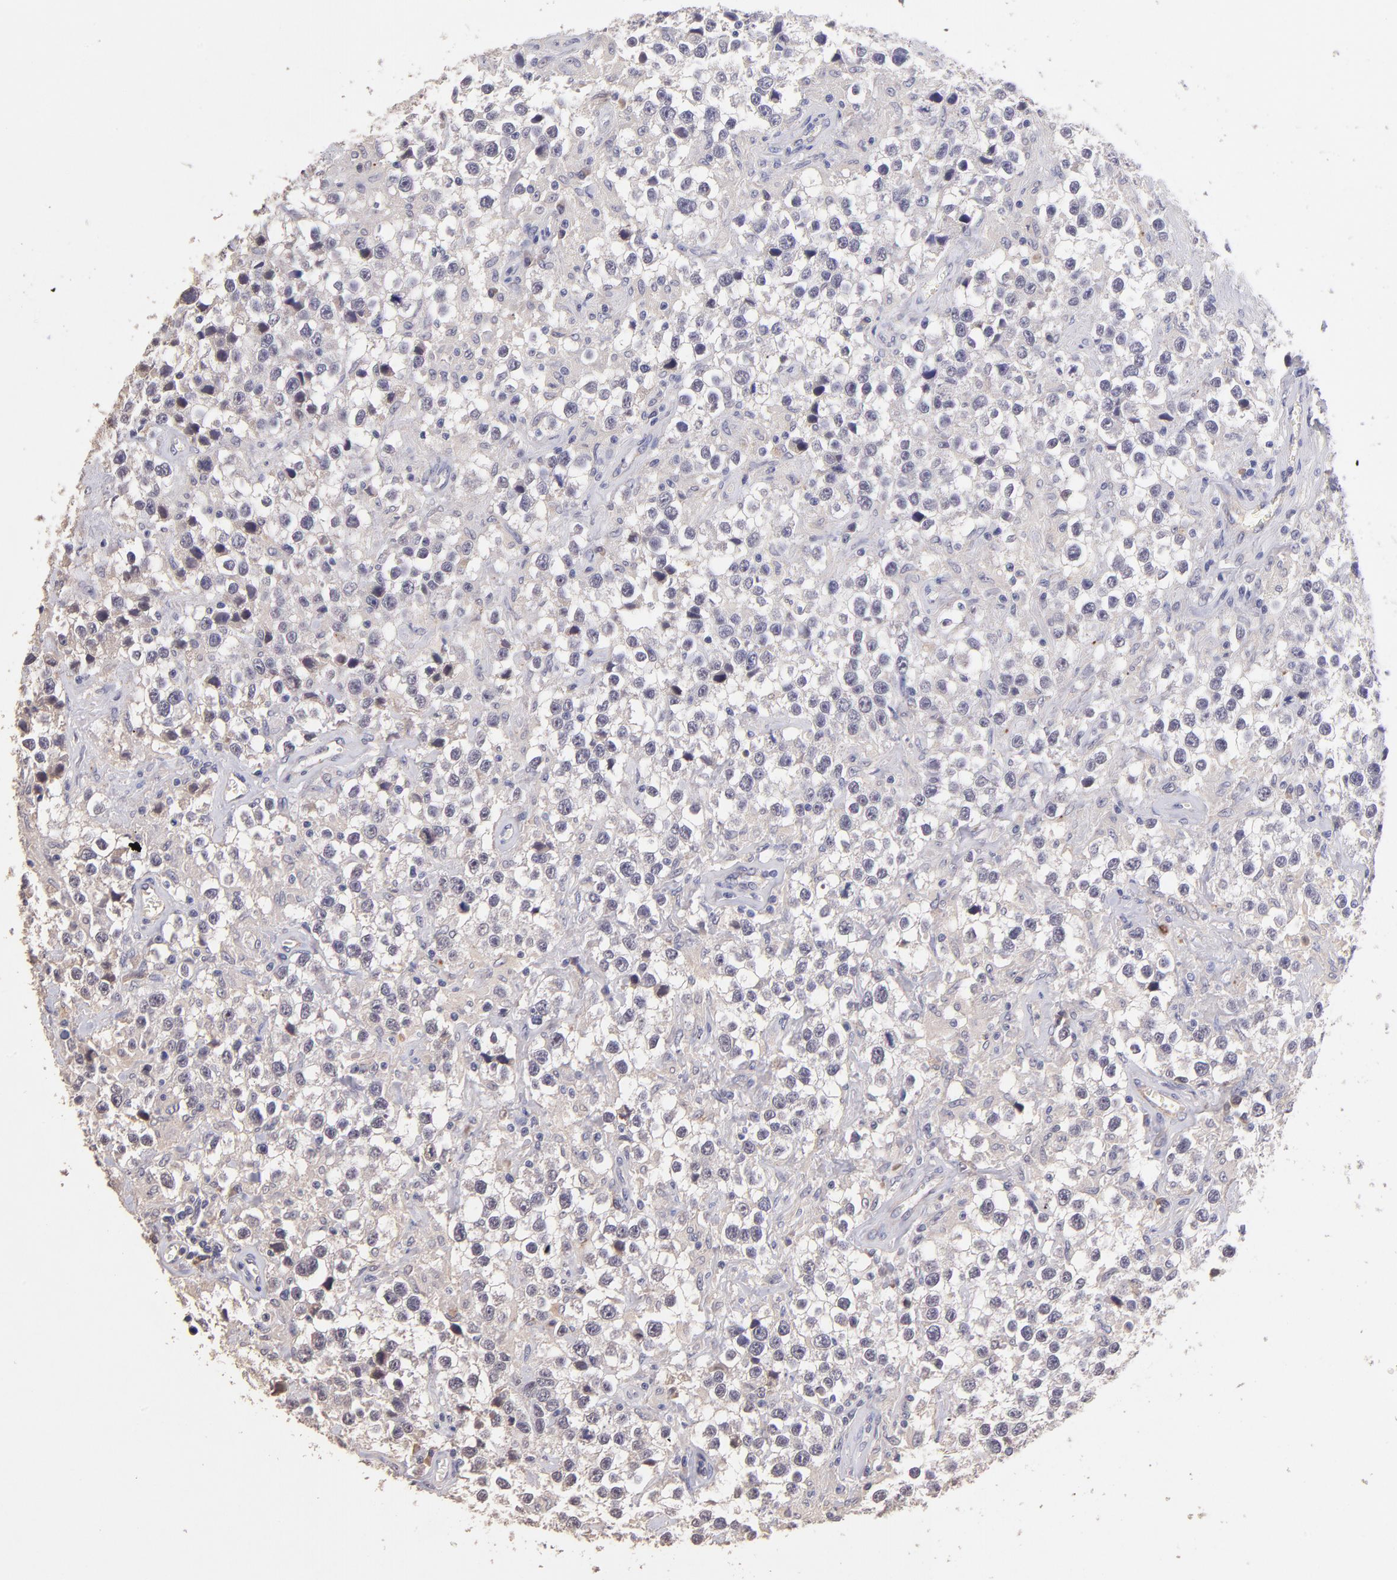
{"staining": {"intensity": "negative", "quantity": "none", "location": "none"}, "tissue": "testis cancer", "cell_type": "Tumor cells", "image_type": "cancer", "snomed": [{"axis": "morphology", "description": "Seminoma, NOS"}, {"axis": "topography", "description": "Testis"}], "caption": "Immunohistochemical staining of seminoma (testis) exhibits no significant expression in tumor cells. Brightfield microscopy of IHC stained with DAB (3,3'-diaminobenzidine) (brown) and hematoxylin (blue), captured at high magnification.", "gene": "RNASEL", "patient": {"sex": "male", "age": 43}}